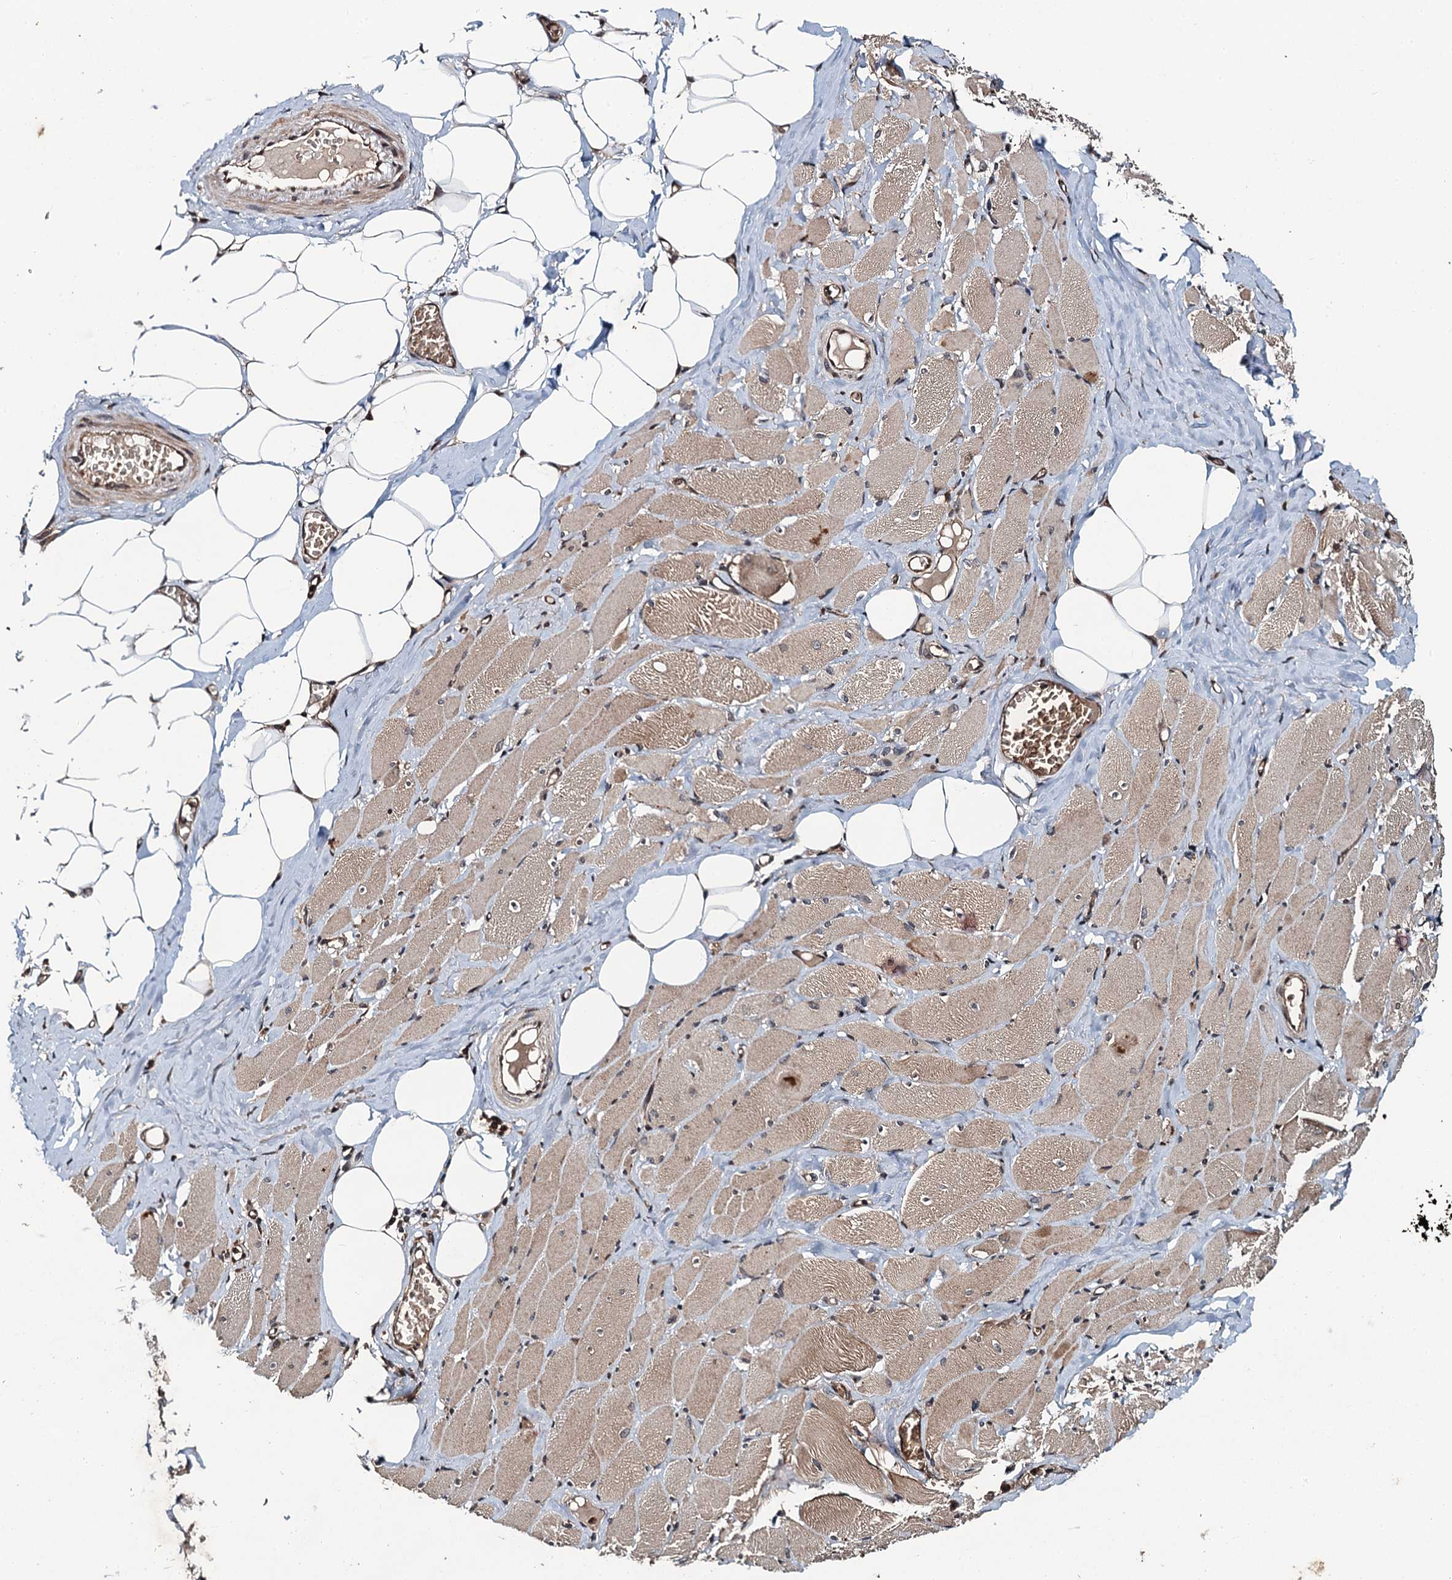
{"staining": {"intensity": "moderate", "quantity": "25%-75%", "location": "cytoplasmic/membranous"}, "tissue": "skeletal muscle", "cell_type": "Myocytes", "image_type": "normal", "snomed": [{"axis": "morphology", "description": "Normal tissue, NOS"}, {"axis": "morphology", "description": "Basal cell carcinoma"}, {"axis": "topography", "description": "Skeletal muscle"}], "caption": "A brown stain shows moderate cytoplasmic/membranous staining of a protein in myocytes of normal human skeletal muscle. (Brightfield microscopy of DAB IHC at high magnification).", "gene": "SNX32", "patient": {"sex": "female", "age": 64}}